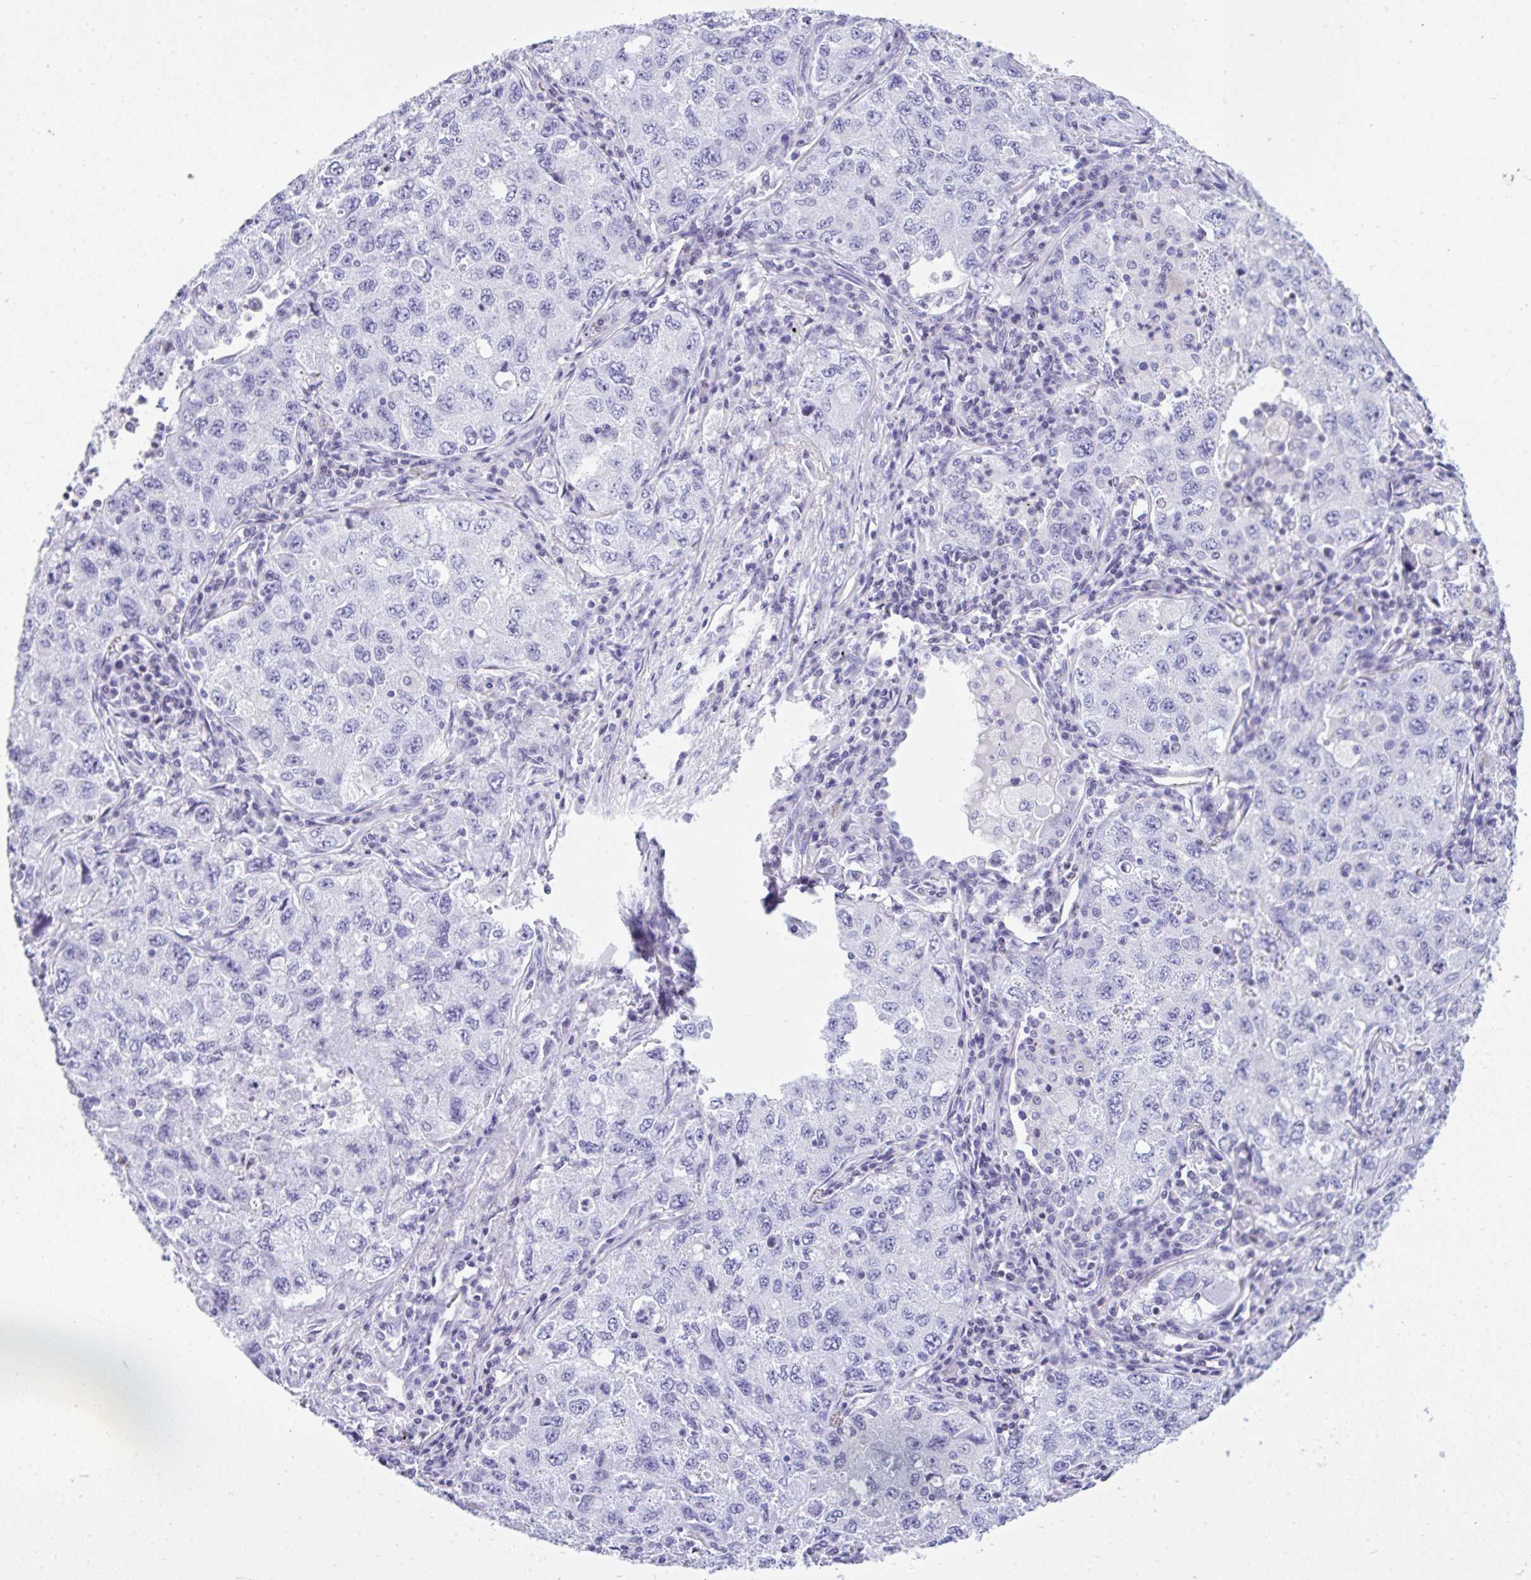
{"staining": {"intensity": "negative", "quantity": "none", "location": "none"}, "tissue": "lung cancer", "cell_type": "Tumor cells", "image_type": "cancer", "snomed": [{"axis": "morphology", "description": "Adenocarcinoma, NOS"}, {"axis": "topography", "description": "Lung"}], "caption": "Immunohistochemistry histopathology image of lung cancer (adenocarcinoma) stained for a protein (brown), which shows no staining in tumor cells.", "gene": "KRT27", "patient": {"sex": "female", "age": 57}}